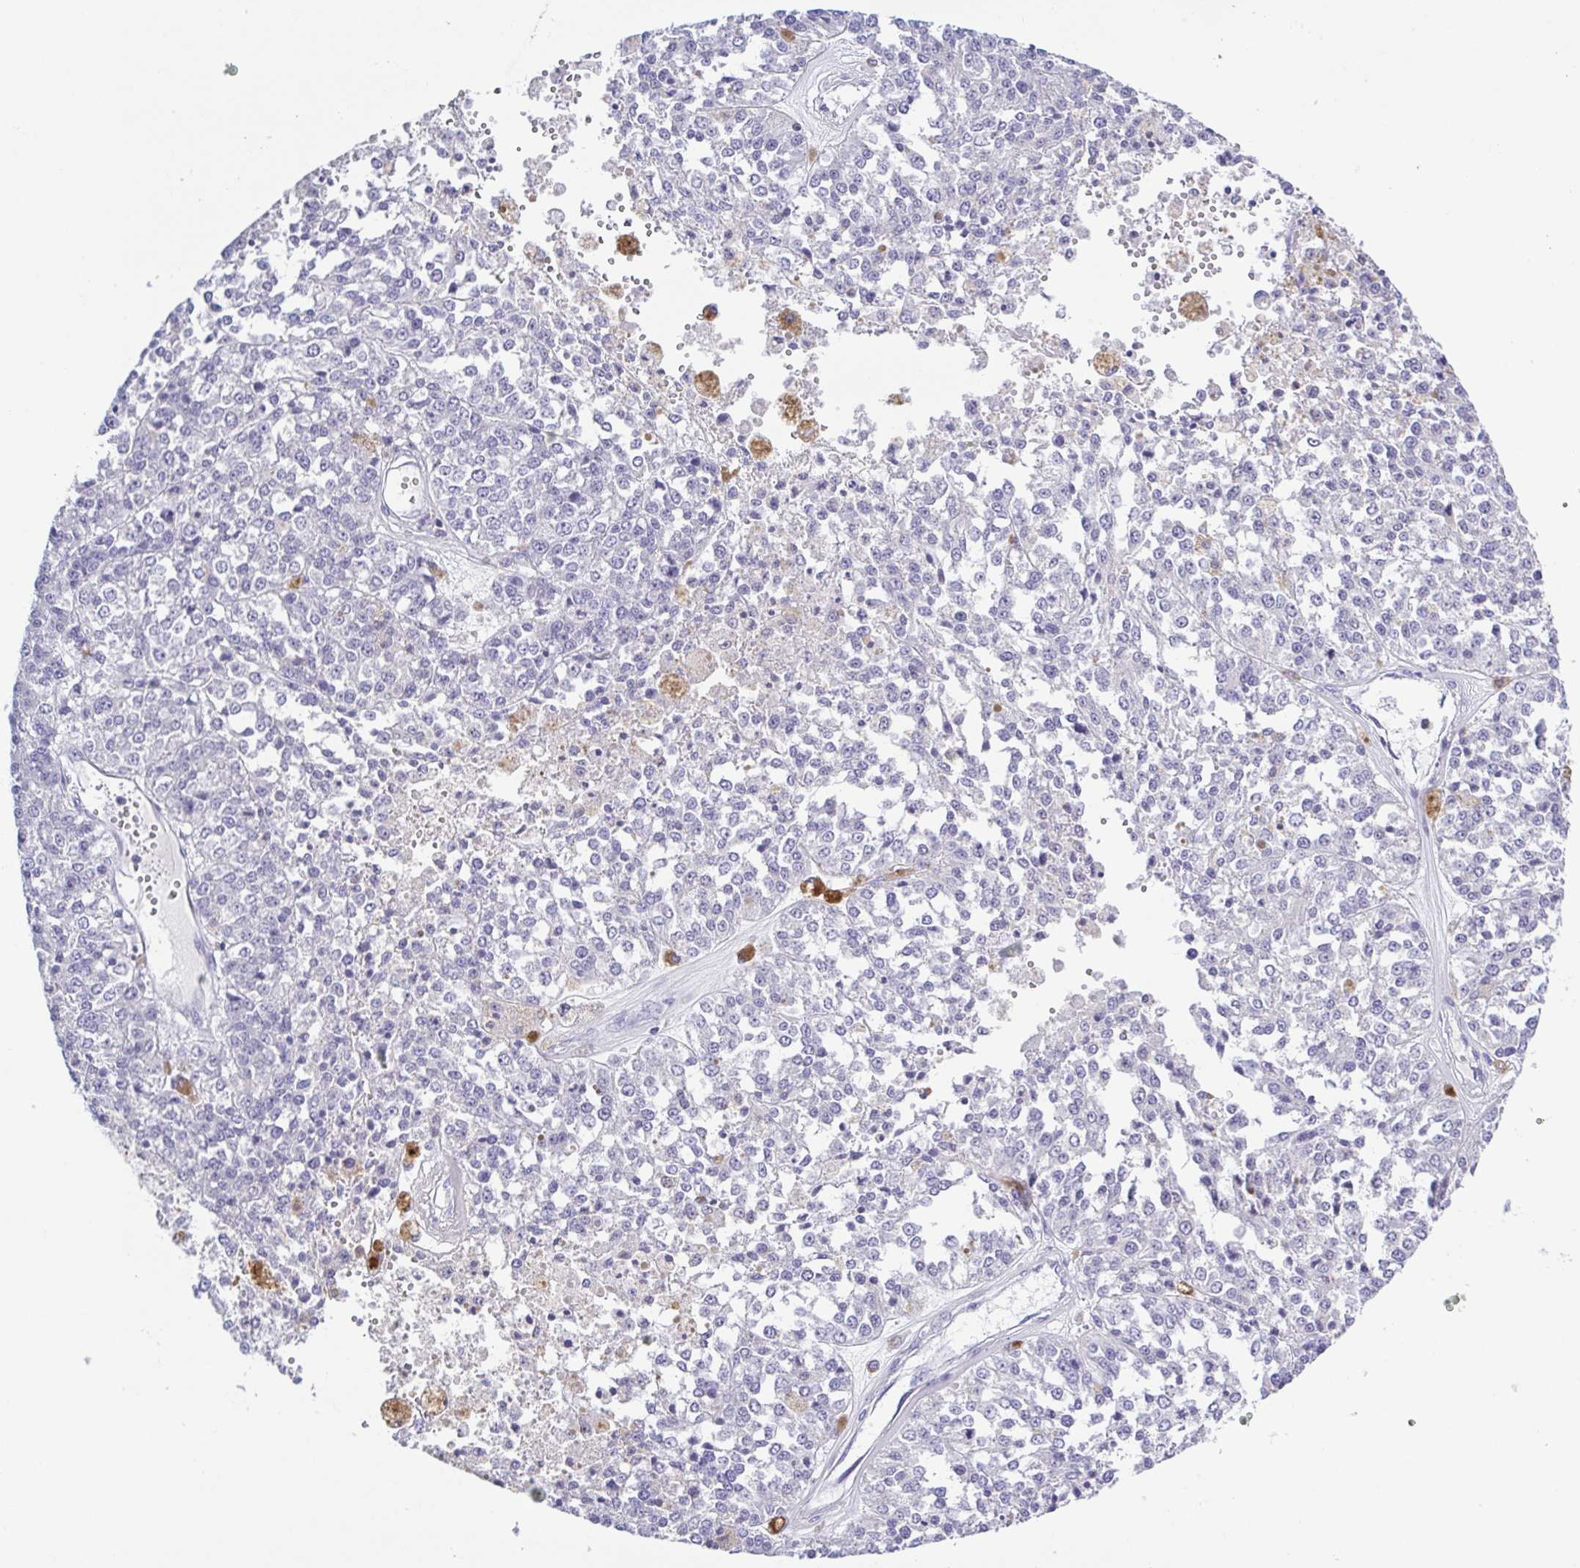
{"staining": {"intensity": "negative", "quantity": "none", "location": "none"}, "tissue": "melanoma", "cell_type": "Tumor cells", "image_type": "cancer", "snomed": [{"axis": "morphology", "description": "Malignant melanoma, Metastatic site"}, {"axis": "topography", "description": "Lymph node"}], "caption": "This is an immunohistochemistry histopathology image of malignant melanoma (metastatic site). There is no expression in tumor cells.", "gene": "PGLYRP1", "patient": {"sex": "female", "age": 64}}